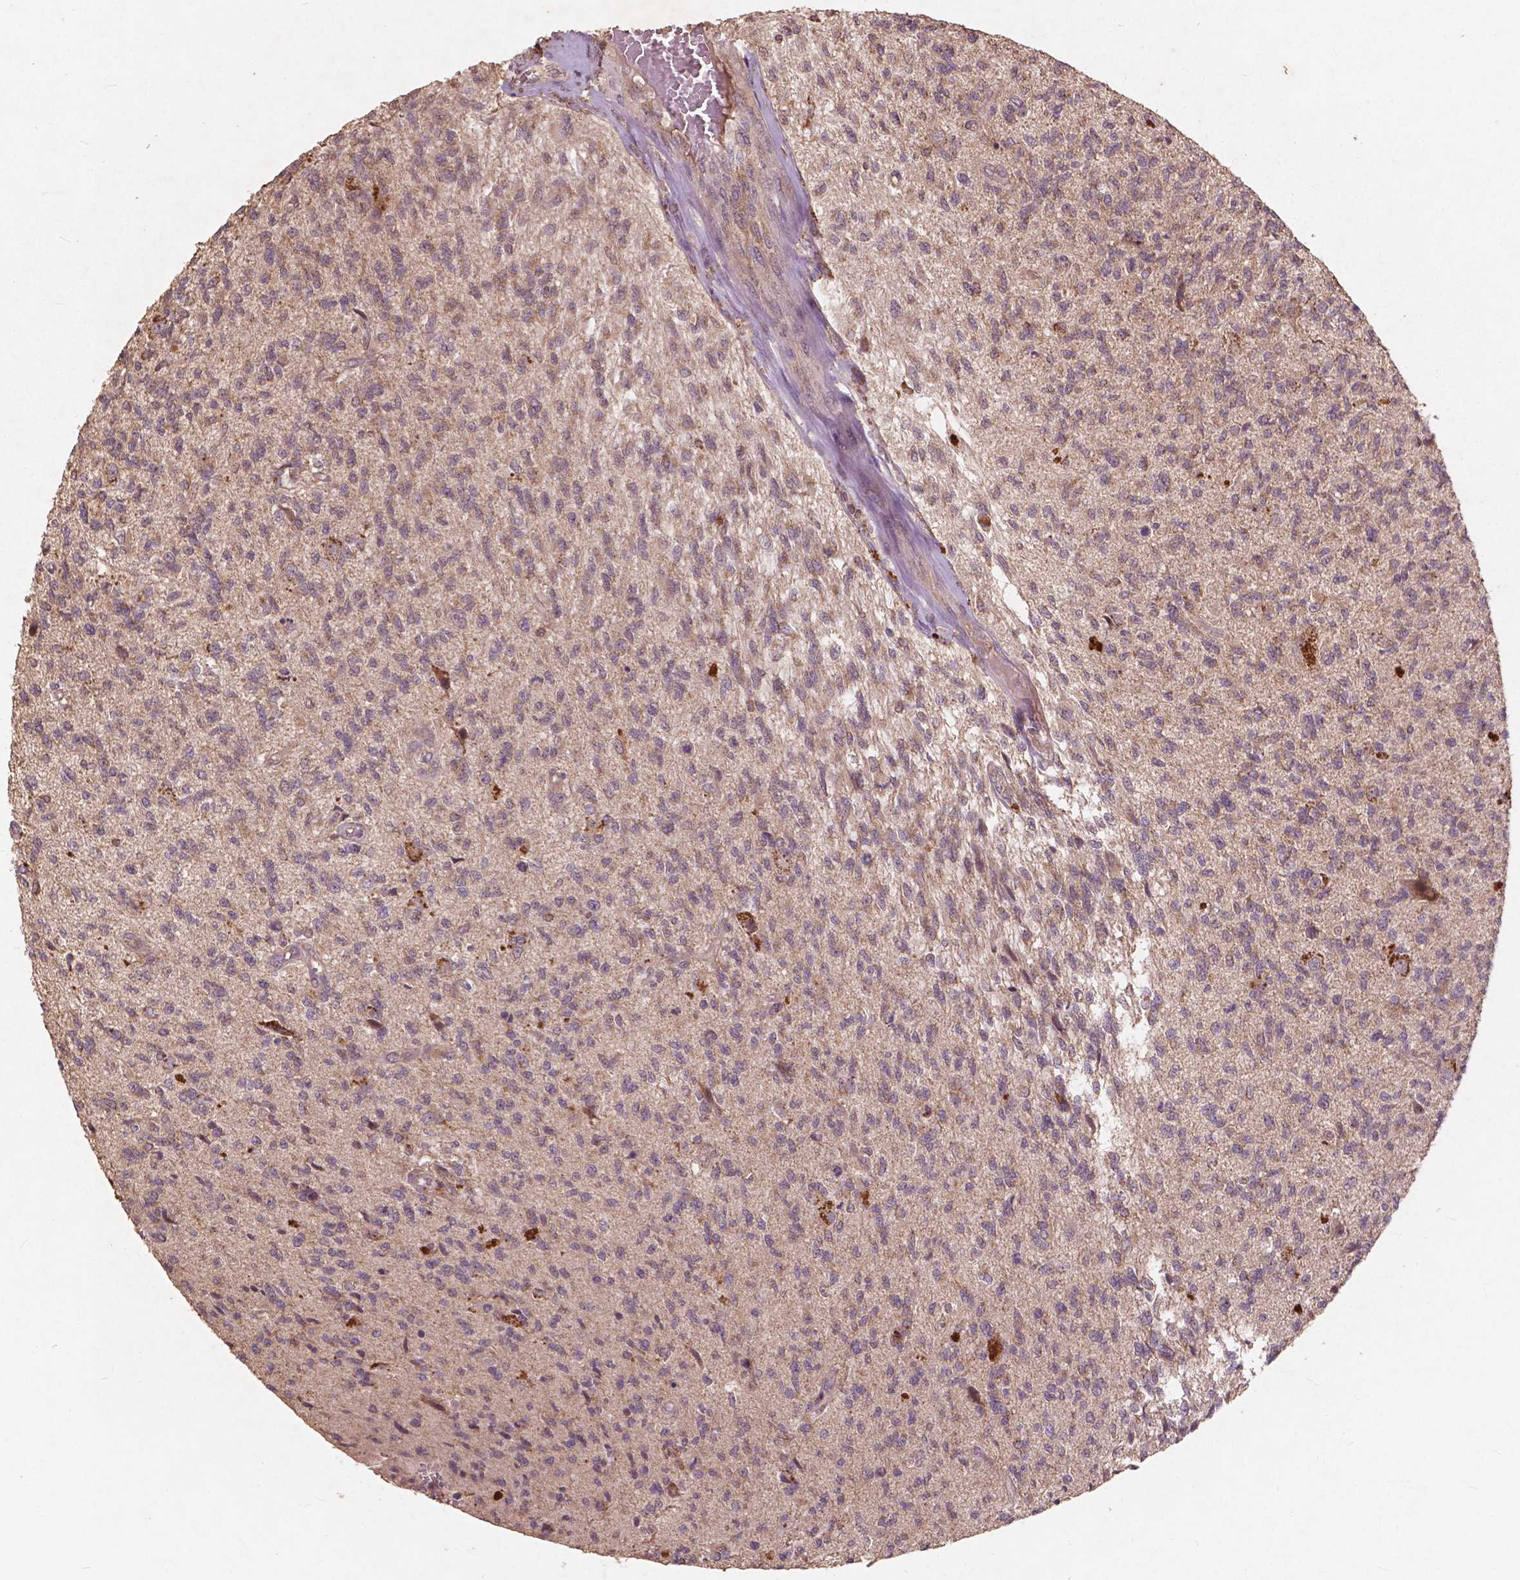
{"staining": {"intensity": "weak", "quantity": ">75%", "location": "cytoplasmic/membranous"}, "tissue": "glioma", "cell_type": "Tumor cells", "image_type": "cancer", "snomed": [{"axis": "morphology", "description": "Glioma, malignant, High grade"}, {"axis": "topography", "description": "Brain"}], "caption": "The micrograph demonstrates immunohistochemical staining of high-grade glioma (malignant). There is weak cytoplasmic/membranous positivity is identified in approximately >75% of tumor cells. The protein is stained brown, and the nuclei are stained in blue (DAB IHC with brightfield microscopy, high magnification).", "gene": "ST6GALNAC5", "patient": {"sex": "male", "age": 56}}